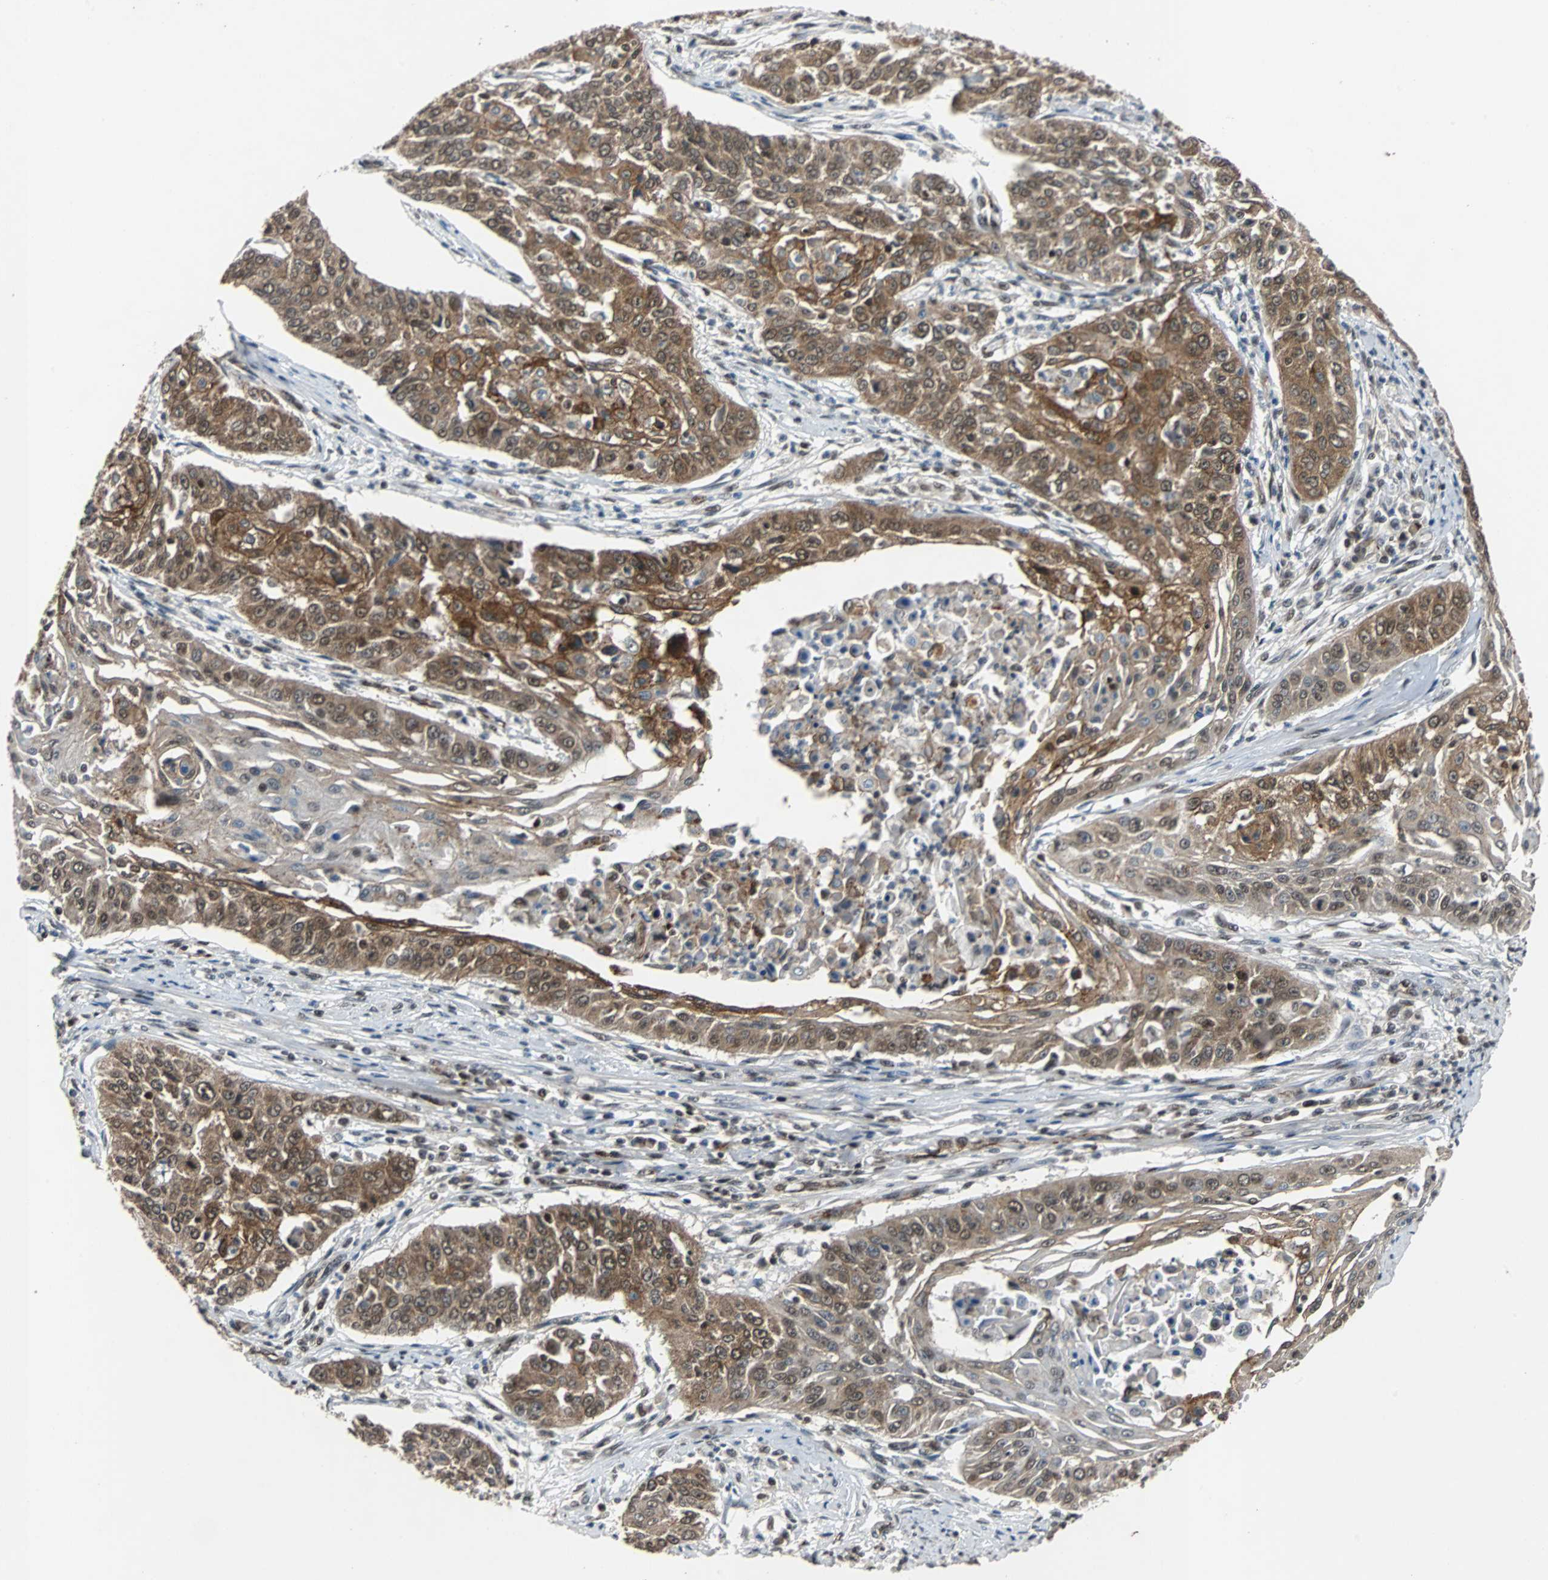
{"staining": {"intensity": "moderate", "quantity": ">75%", "location": "cytoplasmic/membranous"}, "tissue": "cervical cancer", "cell_type": "Tumor cells", "image_type": "cancer", "snomed": [{"axis": "morphology", "description": "Squamous cell carcinoma, NOS"}, {"axis": "topography", "description": "Cervix"}], "caption": "Cervical cancer (squamous cell carcinoma) stained with DAB (3,3'-diaminobenzidine) immunohistochemistry displays medium levels of moderate cytoplasmic/membranous positivity in approximately >75% of tumor cells. (Brightfield microscopy of DAB IHC at high magnification).", "gene": "LSR", "patient": {"sex": "female", "age": 33}}